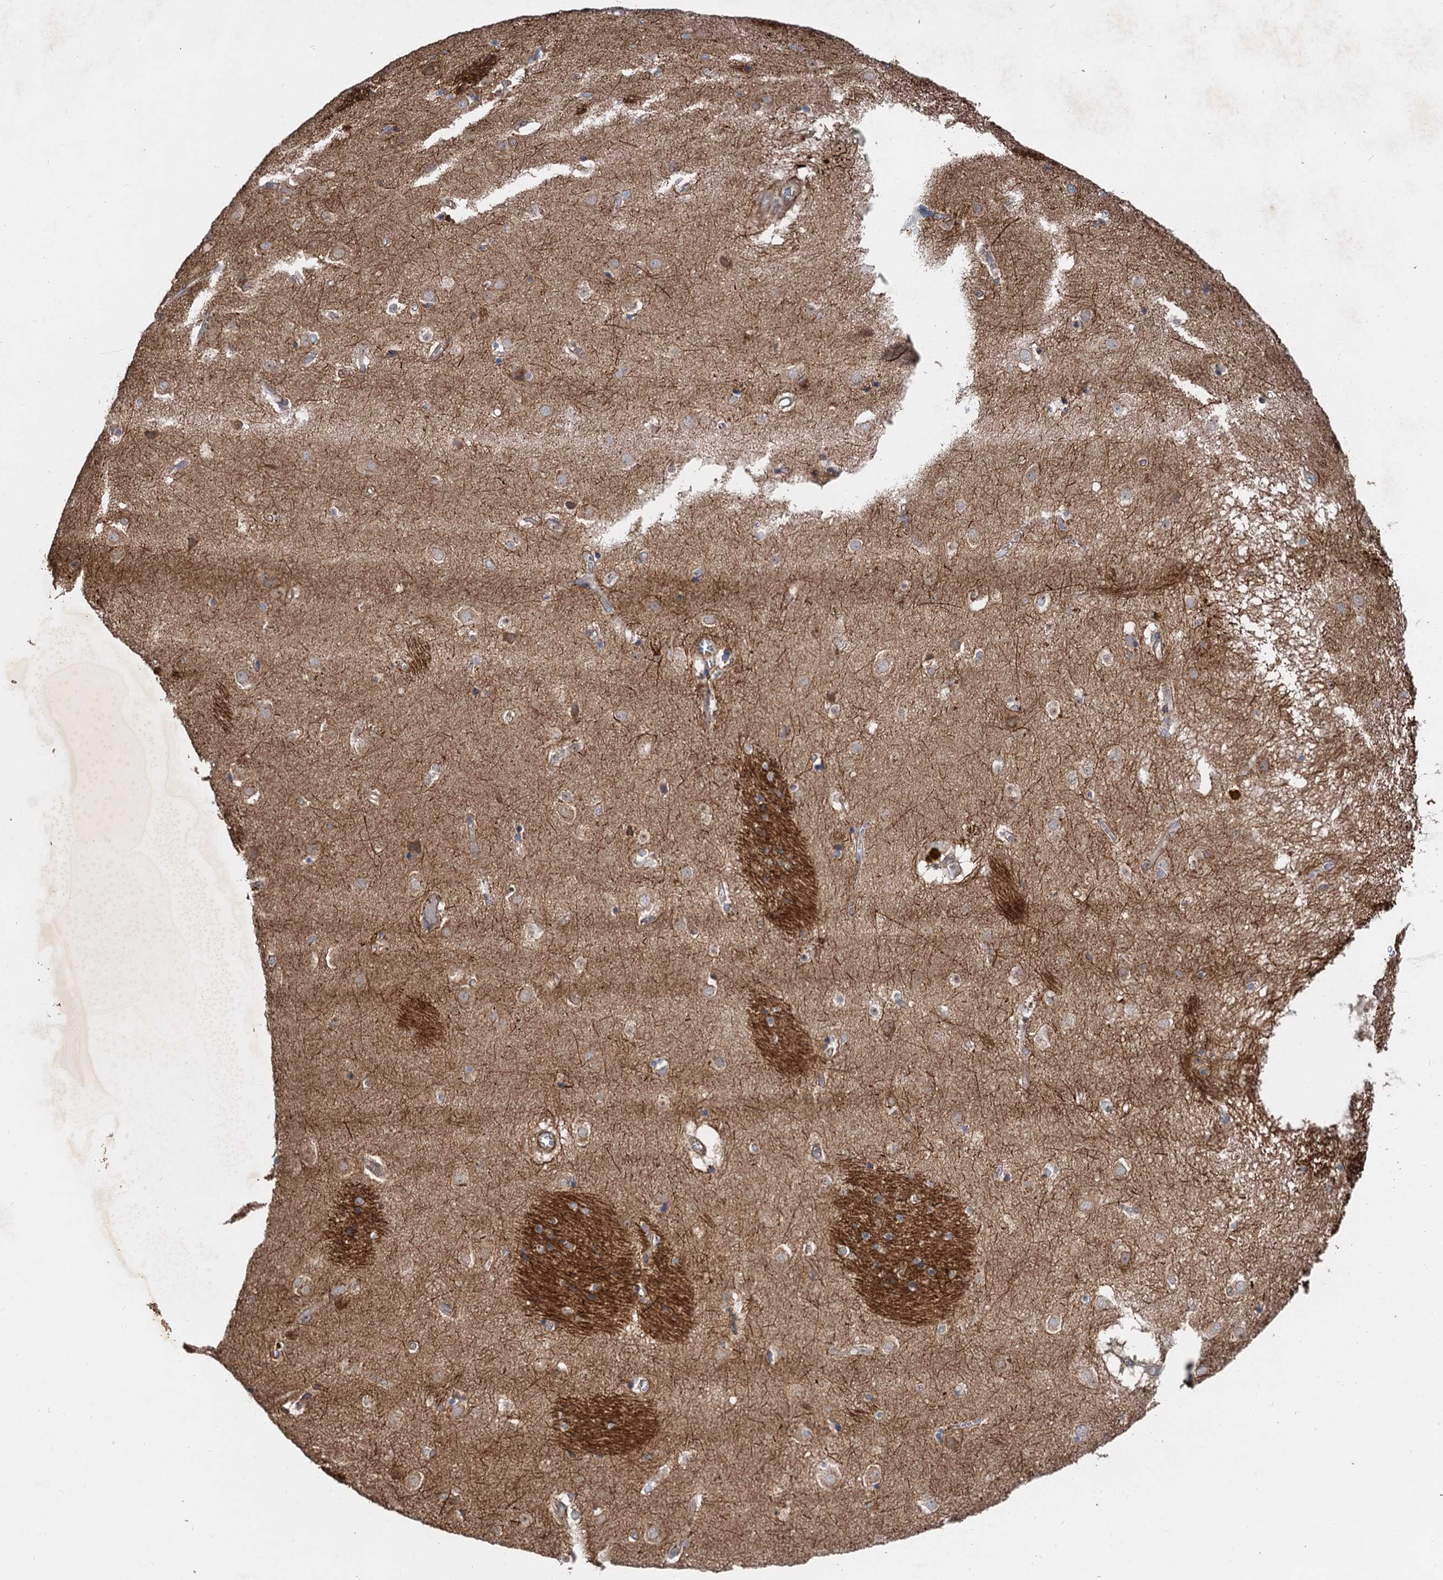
{"staining": {"intensity": "moderate", "quantity": "<25%", "location": "cytoplasmic/membranous"}, "tissue": "caudate", "cell_type": "Glial cells", "image_type": "normal", "snomed": [{"axis": "morphology", "description": "Normal tissue, NOS"}, {"axis": "topography", "description": "Lateral ventricle wall"}], "caption": "A photomicrograph of human caudate stained for a protein shows moderate cytoplasmic/membranous brown staining in glial cells. (DAB (3,3'-diaminobenzidine) = brown stain, brightfield microscopy at high magnification).", "gene": "ANKRD26", "patient": {"sex": "male", "age": 70}}